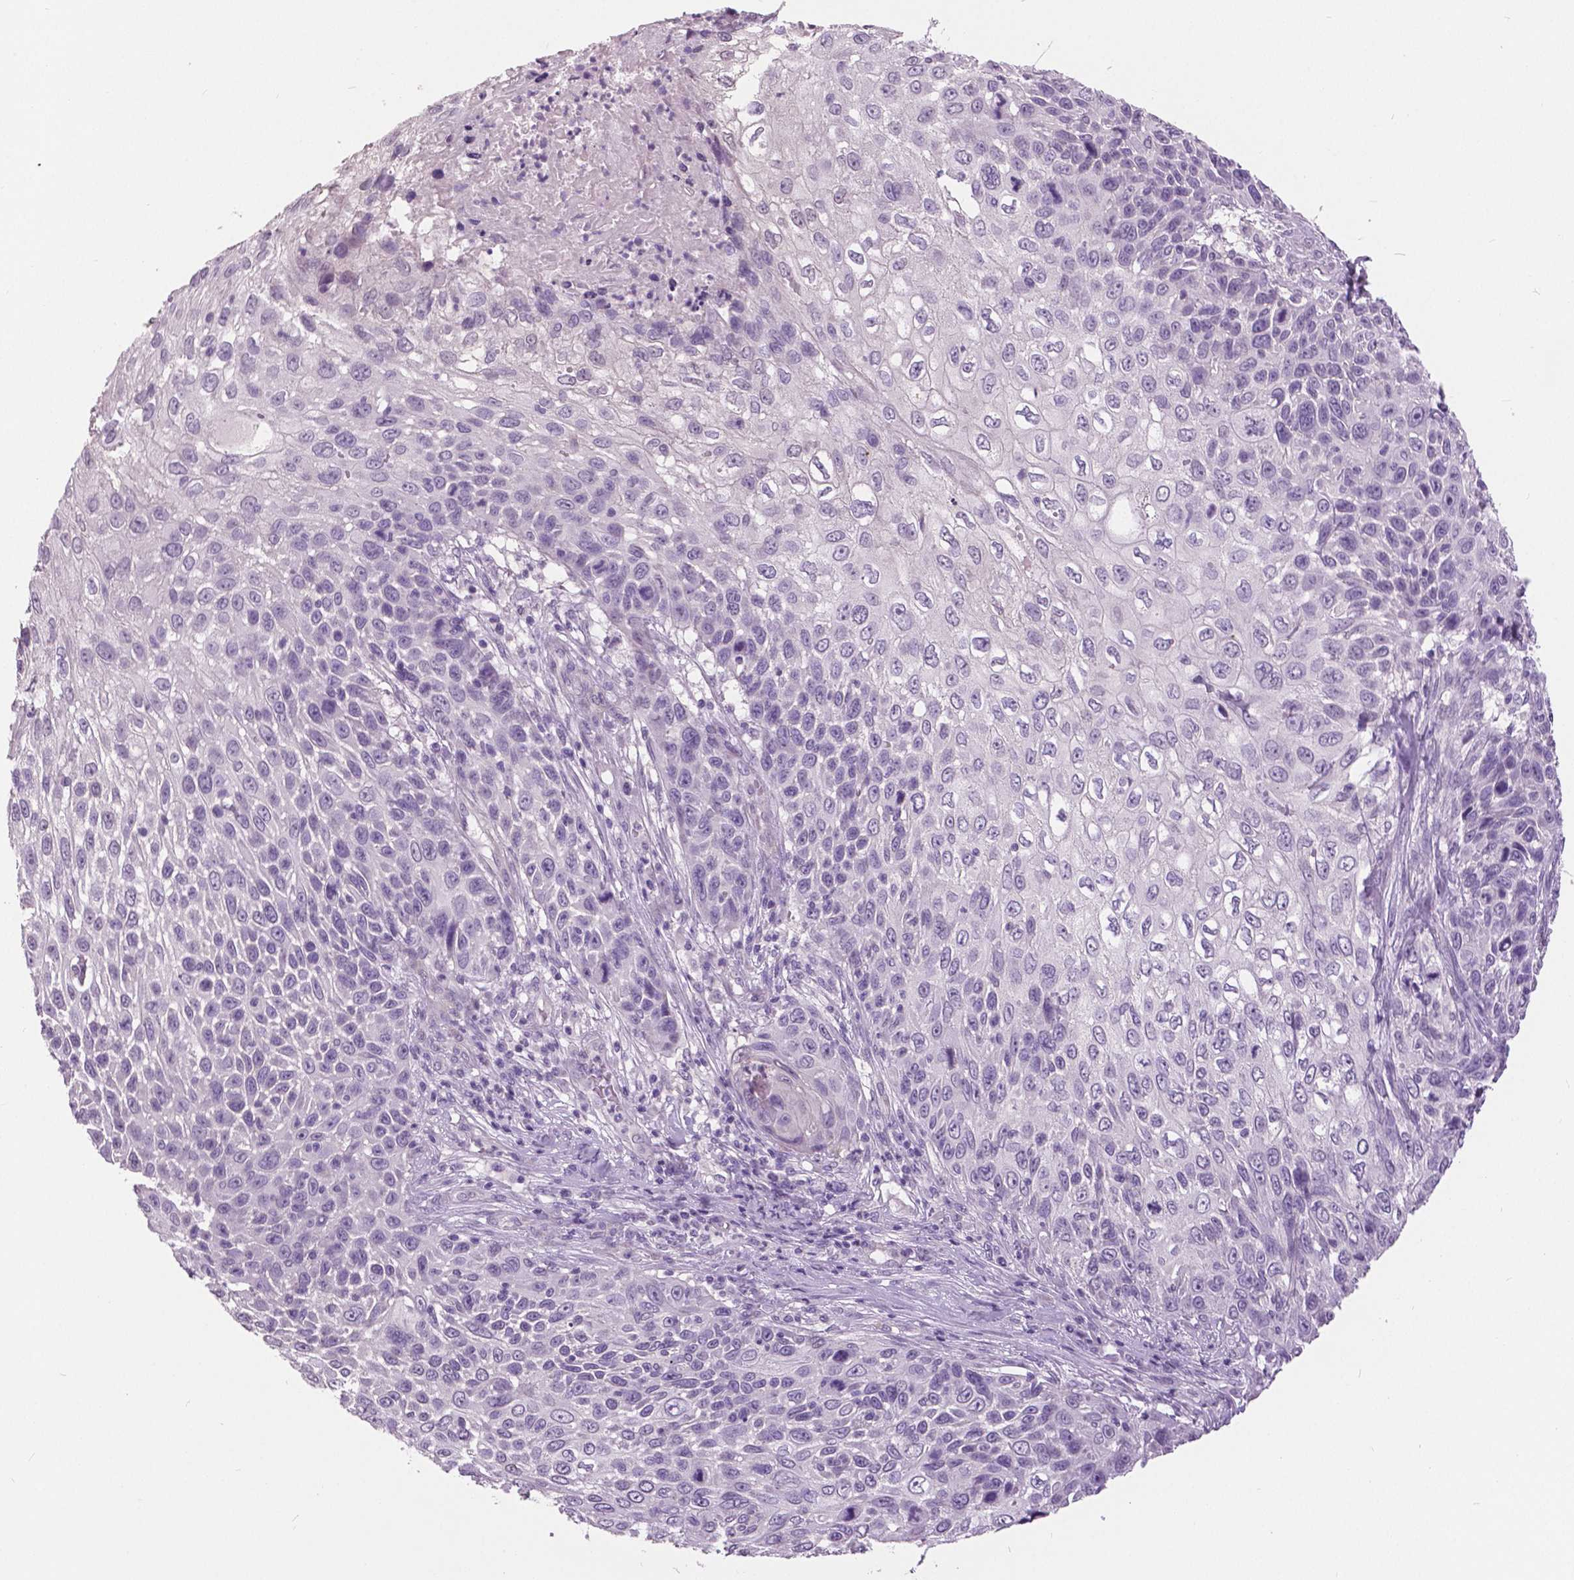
{"staining": {"intensity": "negative", "quantity": "none", "location": "none"}, "tissue": "skin cancer", "cell_type": "Tumor cells", "image_type": "cancer", "snomed": [{"axis": "morphology", "description": "Squamous cell carcinoma, NOS"}, {"axis": "topography", "description": "Skin"}], "caption": "Human skin cancer (squamous cell carcinoma) stained for a protein using IHC shows no expression in tumor cells.", "gene": "GRIN2A", "patient": {"sex": "male", "age": 92}}